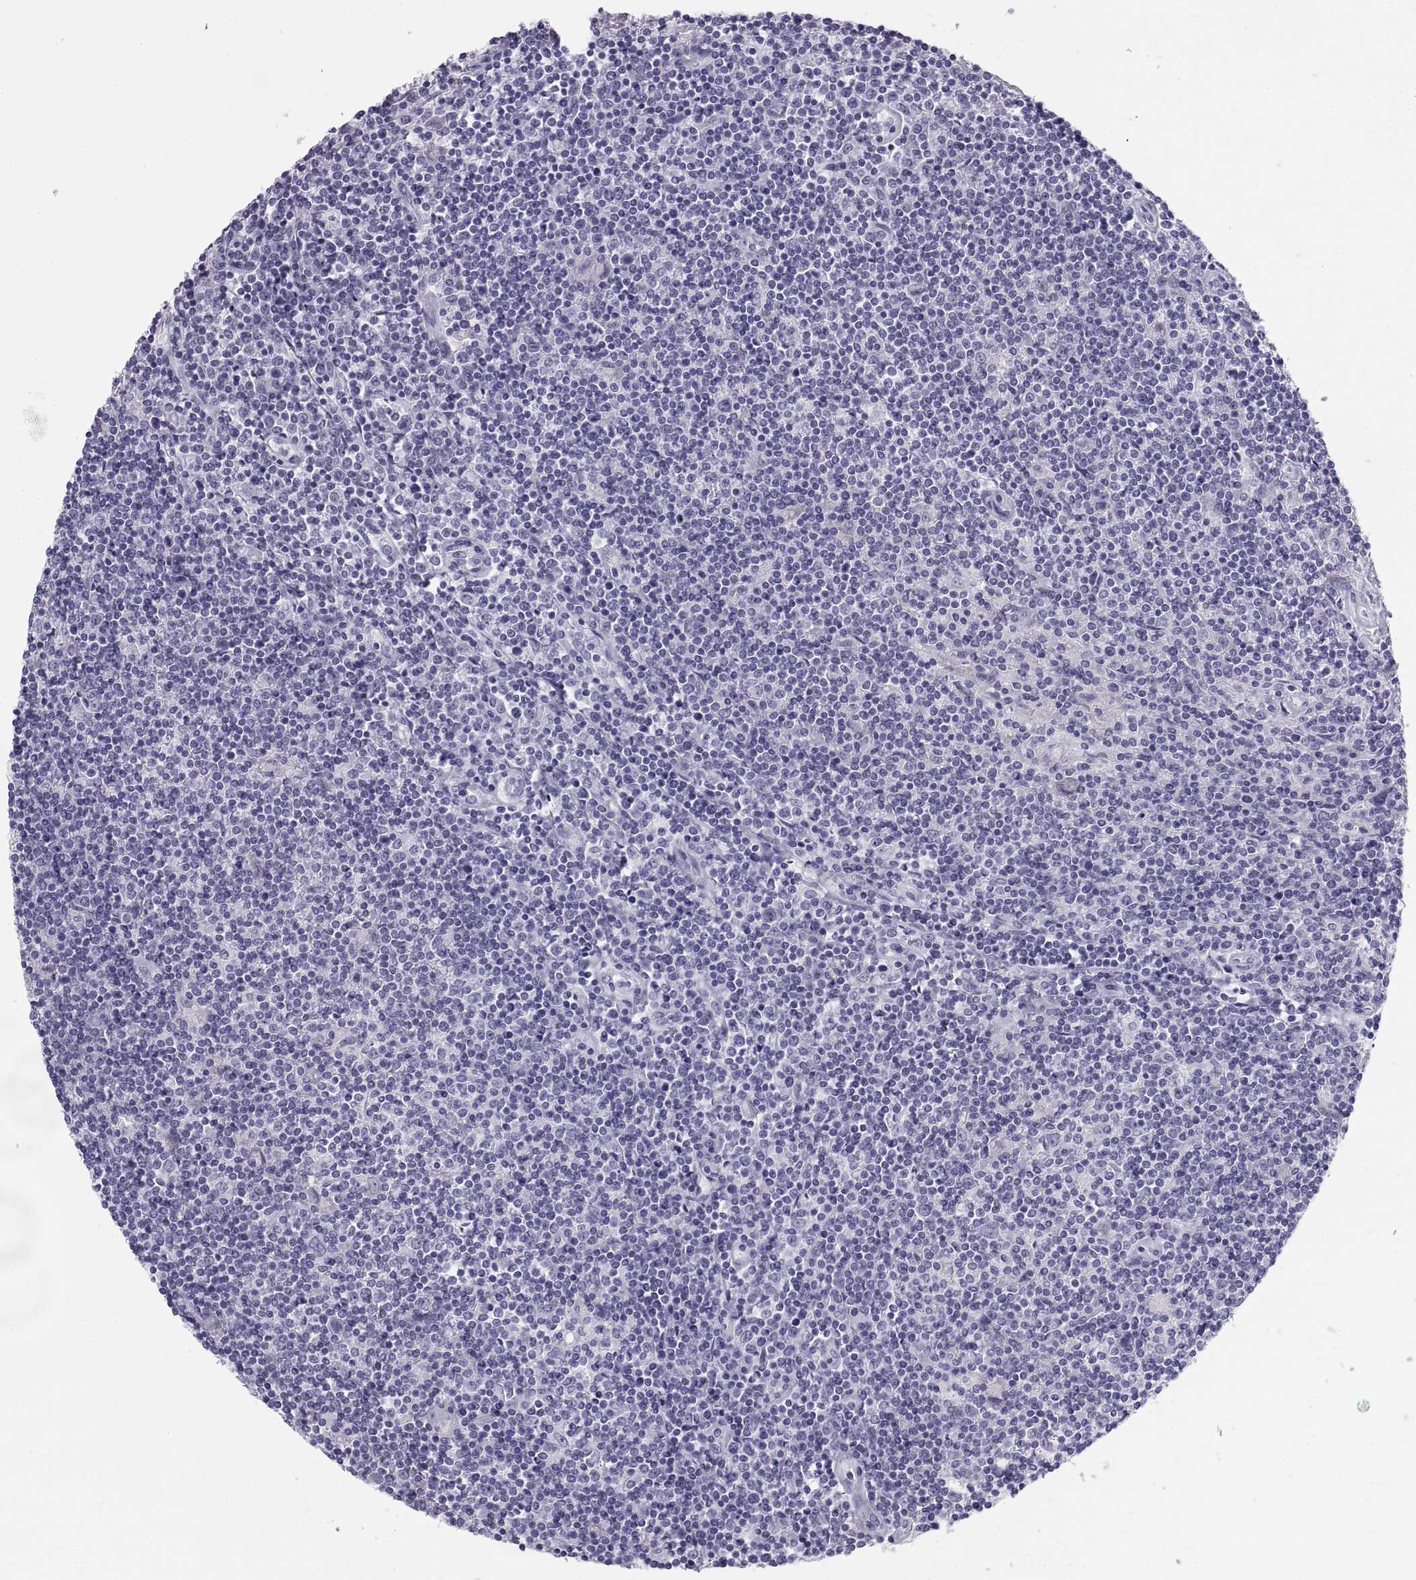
{"staining": {"intensity": "negative", "quantity": "none", "location": "none"}, "tissue": "lymphoma", "cell_type": "Tumor cells", "image_type": "cancer", "snomed": [{"axis": "morphology", "description": "Hodgkin's disease, NOS"}, {"axis": "topography", "description": "Lymph node"}], "caption": "An IHC photomicrograph of Hodgkin's disease is shown. There is no staining in tumor cells of Hodgkin's disease. (DAB (3,3'-diaminobenzidine) immunohistochemistry (IHC), high magnification).", "gene": "PAX2", "patient": {"sex": "male", "age": 40}}